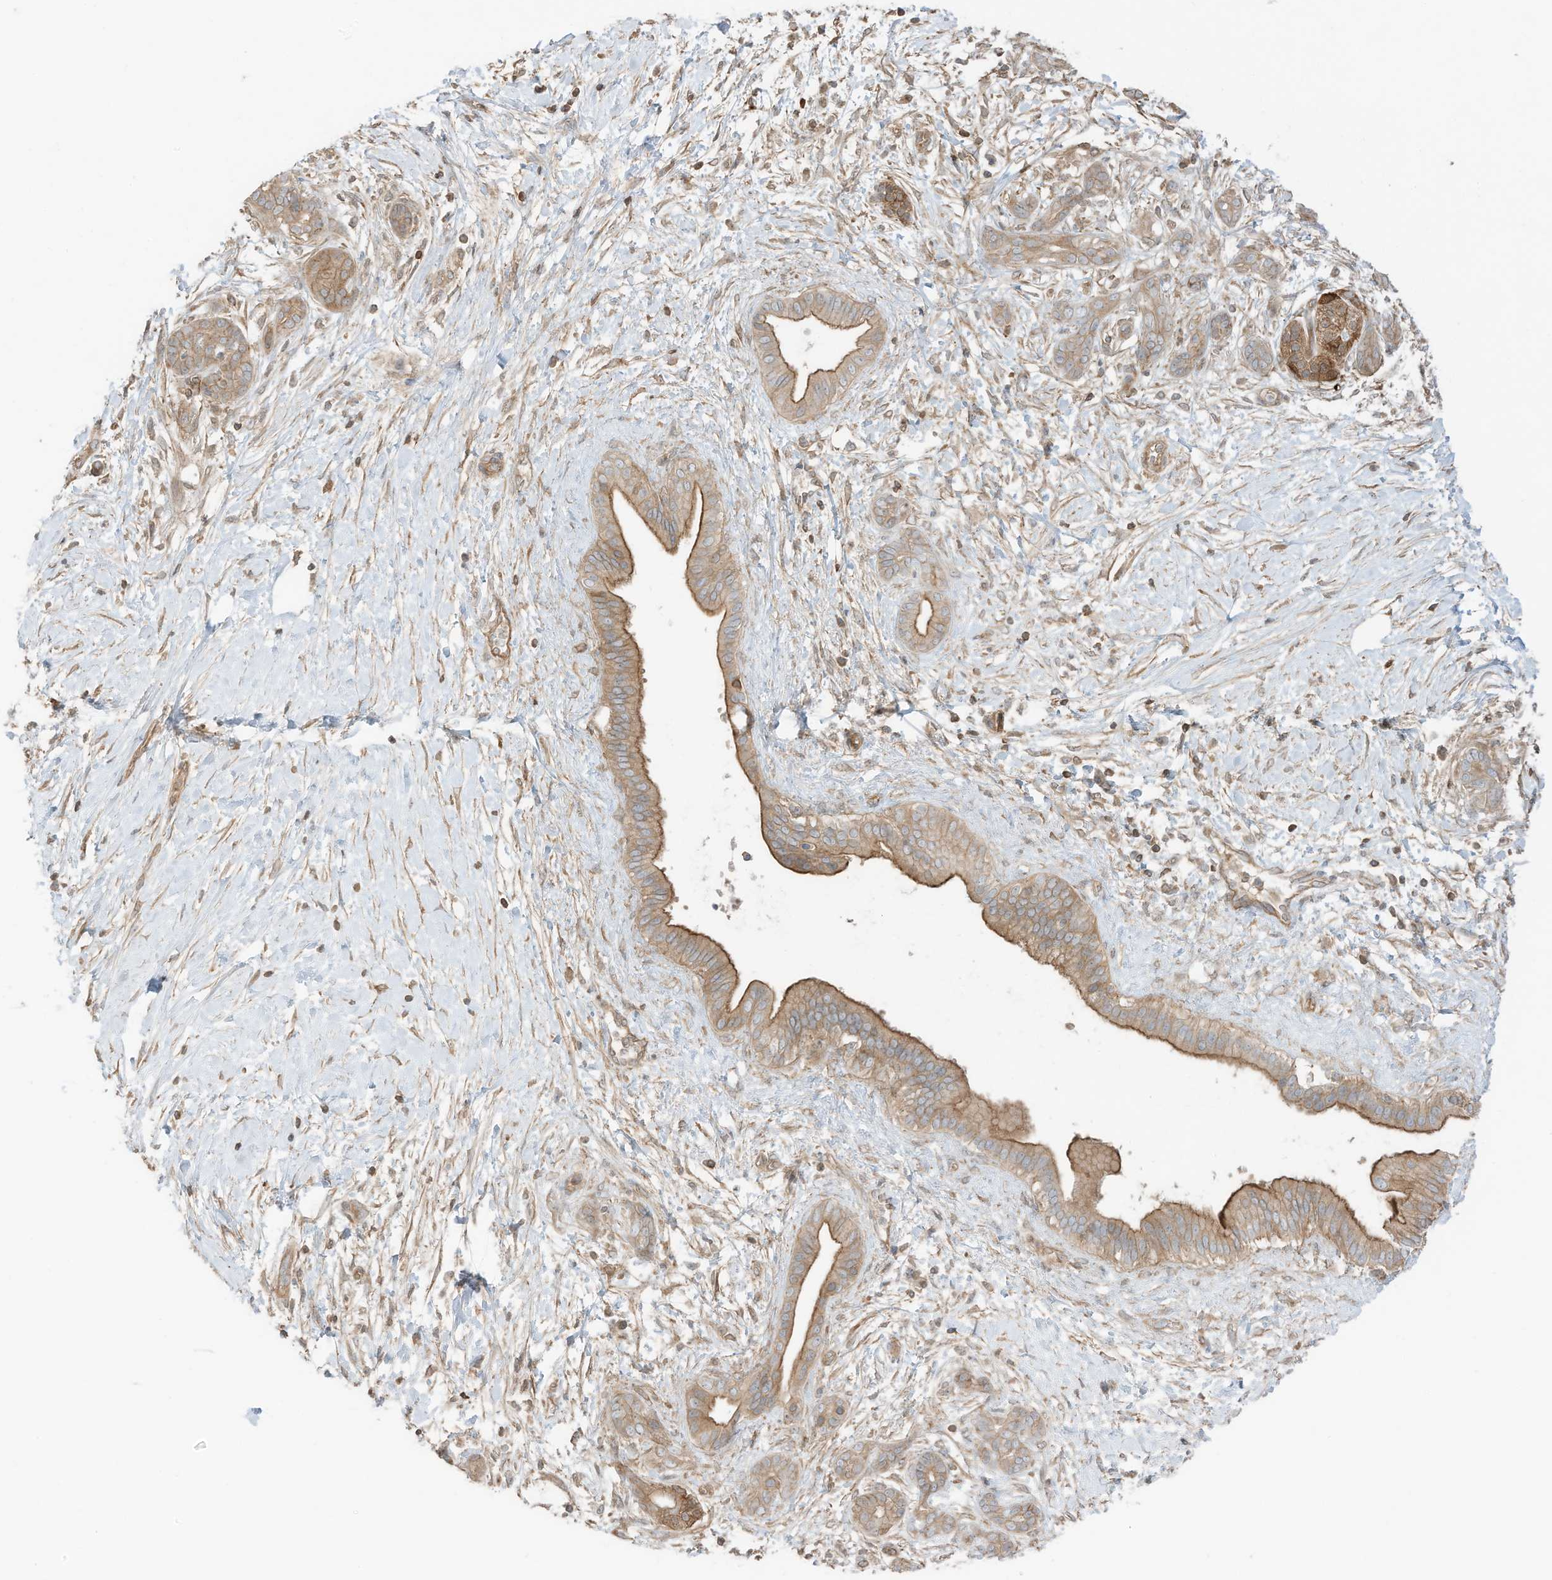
{"staining": {"intensity": "moderate", "quantity": ">75%", "location": "cytoplasmic/membranous"}, "tissue": "pancreatic cancer", "cell_type": "Tumor cells", "image_type": "cancer", "snomed": [{"axis": "morphology", "description": "Adenocarcinoma, NOS"}, {"axis": "topography", "description": "Pancreas"}], "caption": "The micrograph demonstrates staining of pancreatic cancer (adenocarcinoma), revealing moderate cytoplasmic/membranous protein staining (brown color) within tumor cells.", "gene": "SLC25A12", "patient": {"sex": "male", "age": 58}}